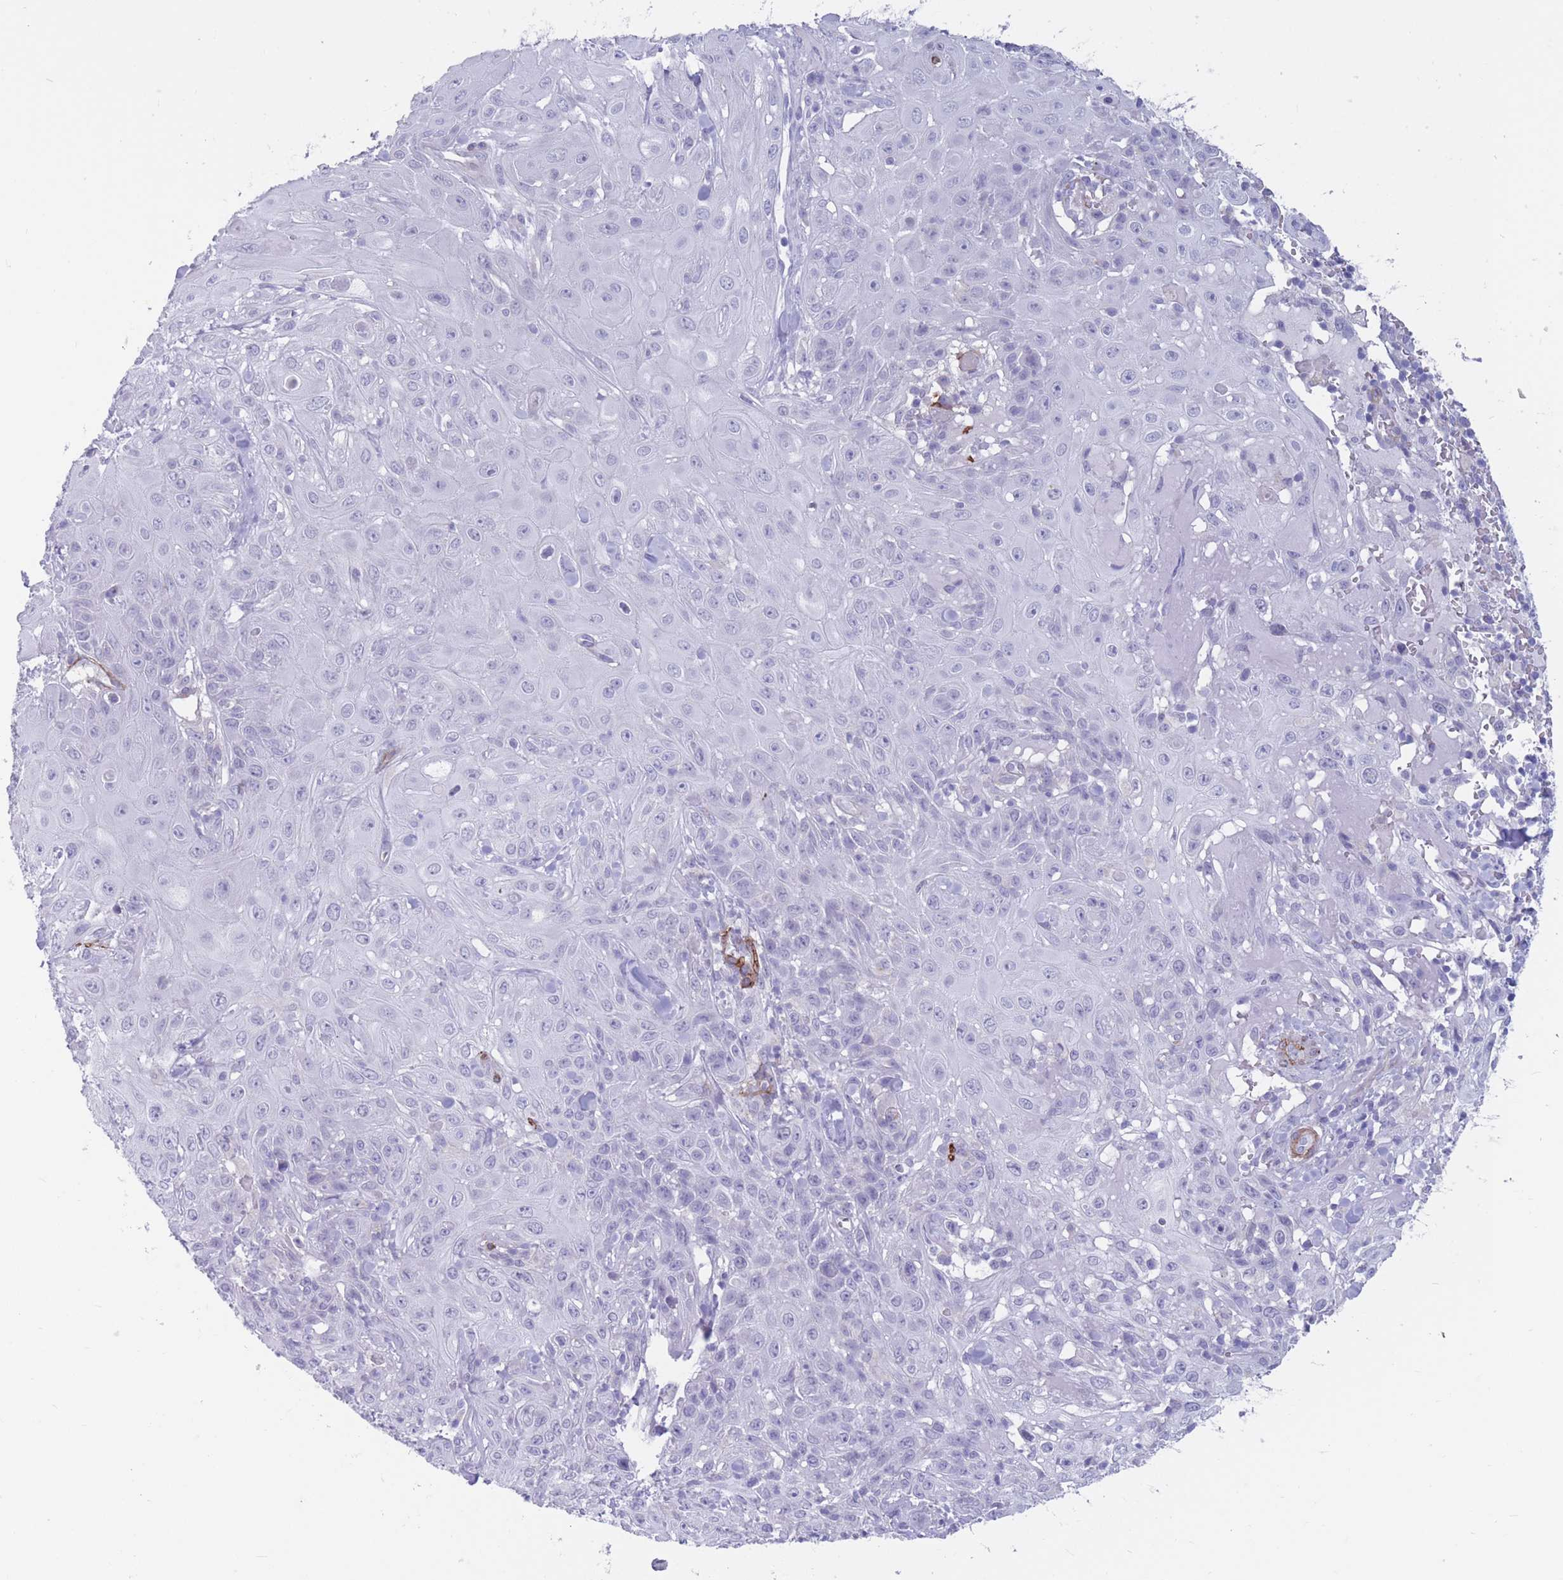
{"staining": {"intensity": "negative", "quantity": "none", "location": "none"}, "tissue": "skin cancer", "cell_type": "Tumor cells", "image_type": "cancer", "snomed": [{"axis": "morphology", "description": "Normal tissue, NOS"}, {"axis": "morphology", "description": "Squamous cell carcinoma, NOS"}, {"axis": "topography", "description": "Skin"}, {"axis": "topography", "description": "Cartilage tissue"}], "caption": "Skin cancer (squamous cell carcinoma) stained for a protein using immunohistochemistry (IHC) reveals no staining tumor cells.", "gene": "DPYD", "patient": {"sex": "female", "age": 79}}